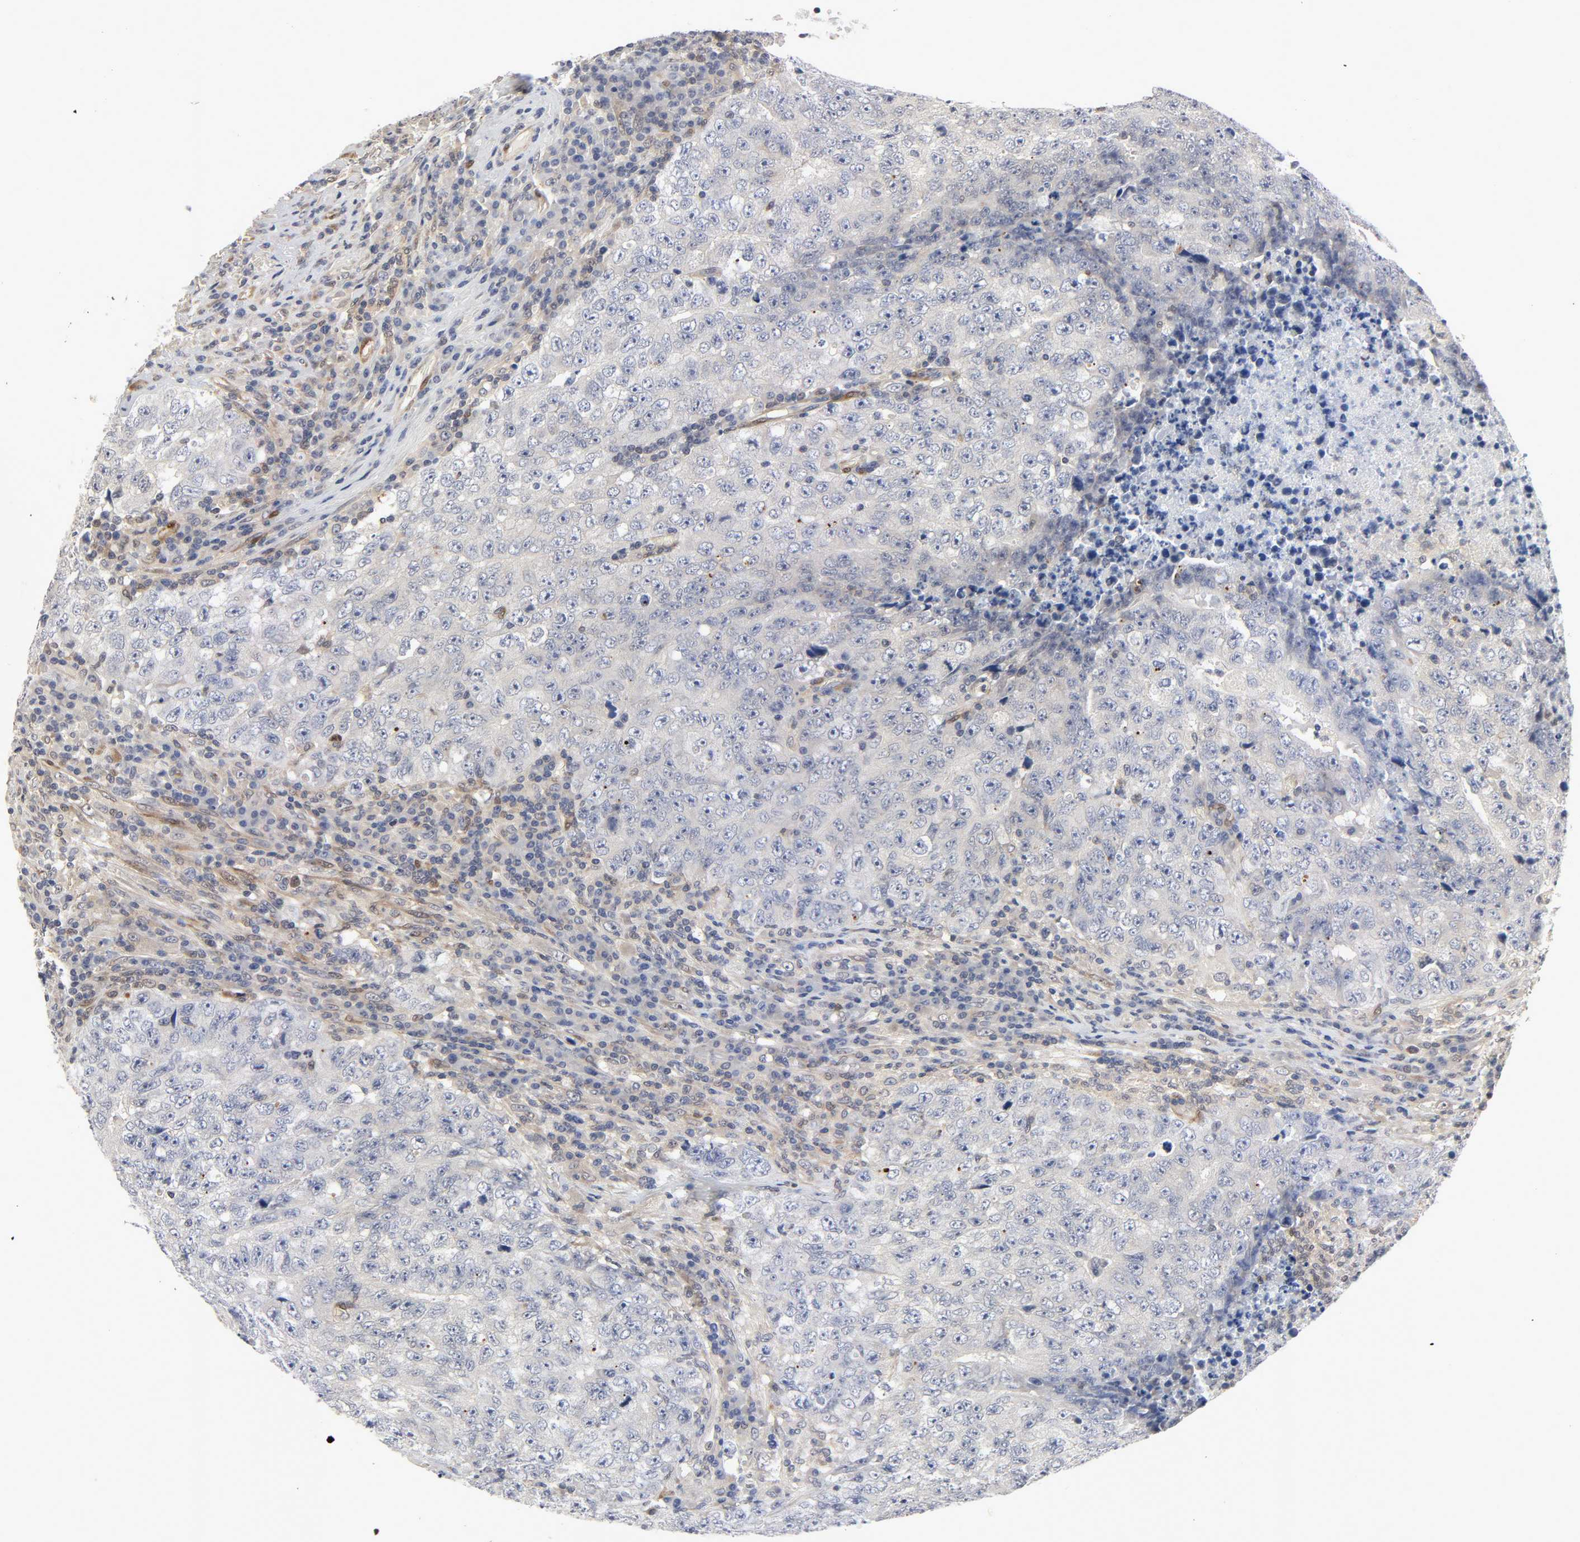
{"staining": {"intensity": "negative", "quantity": "none", "location": "none"}, "tissue": "testis cancer", "cell_type": "Tumor cells", "image_type": "cancer", "snomed": [{"axis": "morphology", "description": "Necrosis, NOS"}, {"axis": "morphology", "description": "Carcinoma, Embryonal, NOS"}, {"axis": "topography", "description": "Testis"}], "caption": "Histopathology image shows no protein staining in tumor cells of testis cancer tissue.", "gene": "PTEN", "patient": {"sex": "male", "age": 19}}